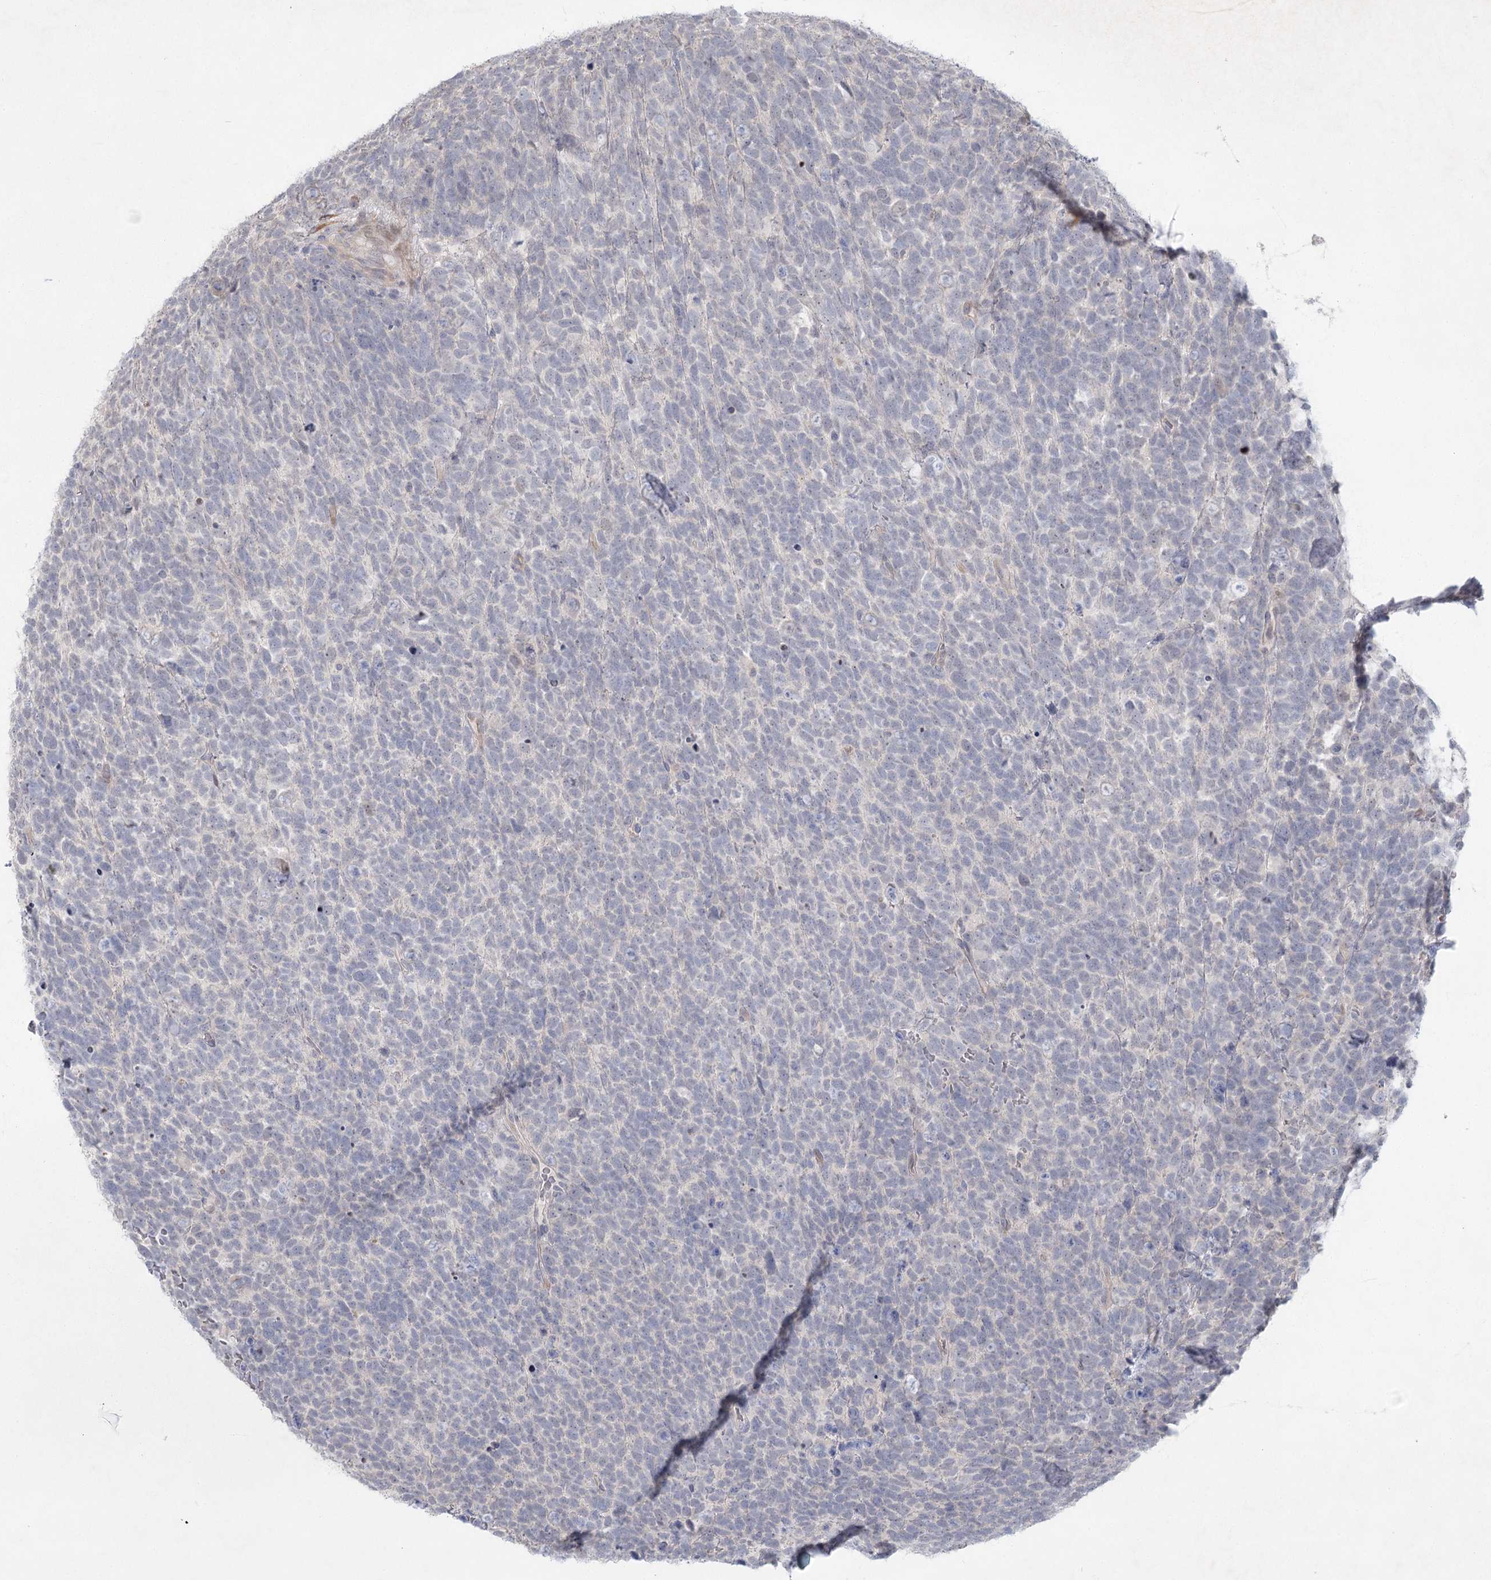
{"staining": {"intensity": "negative", "quantity": "none", "location": "none"}, "tissue": "urothelial cancer", "cell_type": "Tumor cells", "image_type": "cancer", "snomed": [{"axis": "morphology", "description": "Urothelial carcinoma, High grade"}, {"axis": "topography", "description": "Urinary bladder"}], "caption": "DAB immunohistochemical staining of high-grade urothelial carcinoma shows no significant positivity in tumor cells.", "gene": "FAM110C", "patient": {"sex": "female", "age": 82}}